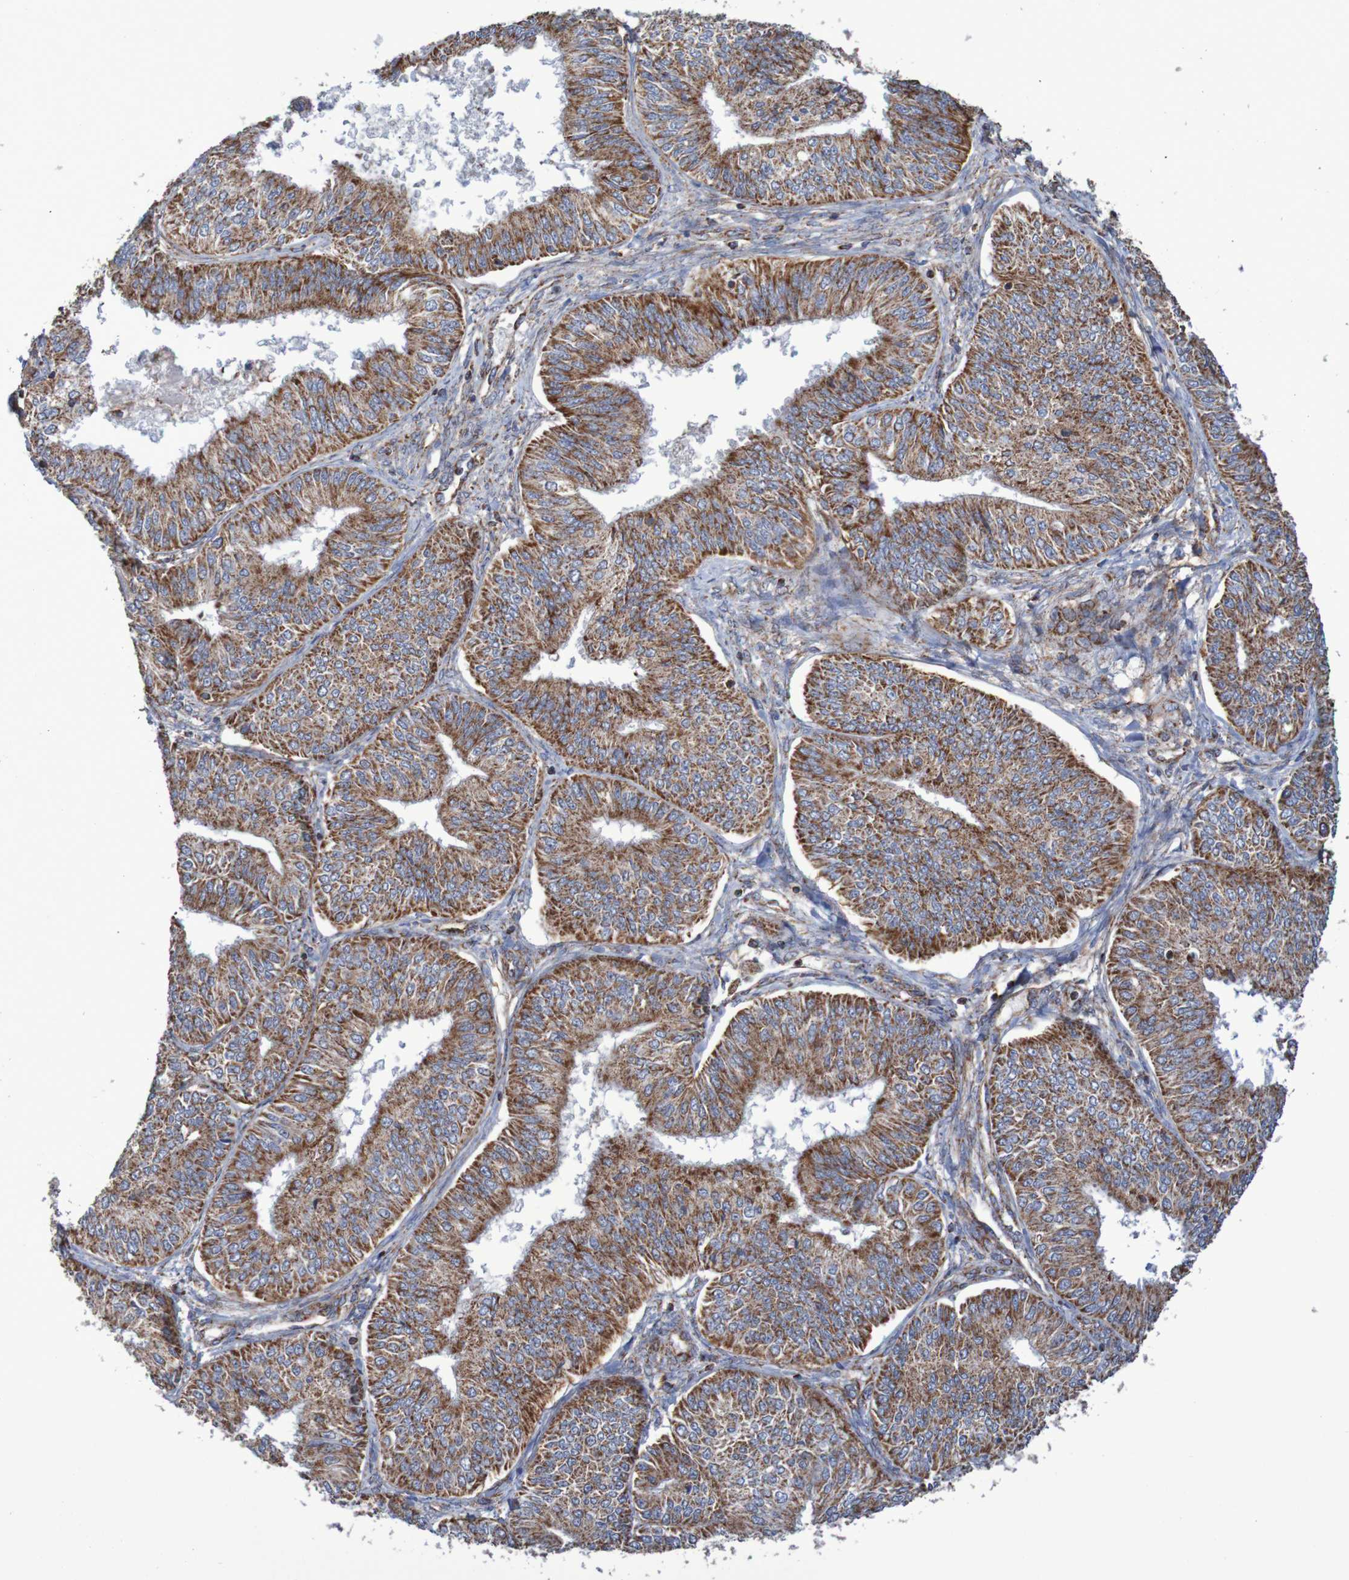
{"staining": {"intensity": "strong", "quantity": ">75%", "location": "cytoplasmic/membranous"}, "tissue": "endometrial cancer", "cell_type": "Tumor cells", "image_type": "cancer", "snomed": [{"axis": "morphology", "description": "Adenocarcinoma, NOS"}, {"axis": "topography", "description": "Endometrium"}], "caption": "A high-resolution photomicrograph shows immunohistochemistry (IHC) staining of adenocarcinoma (endometrial), which displays strong cytoplasmic/membranous positivity in about >75% of tumor cells.", "gene": "MMEL1", "patient": {"sex": "female", "age": 58}}